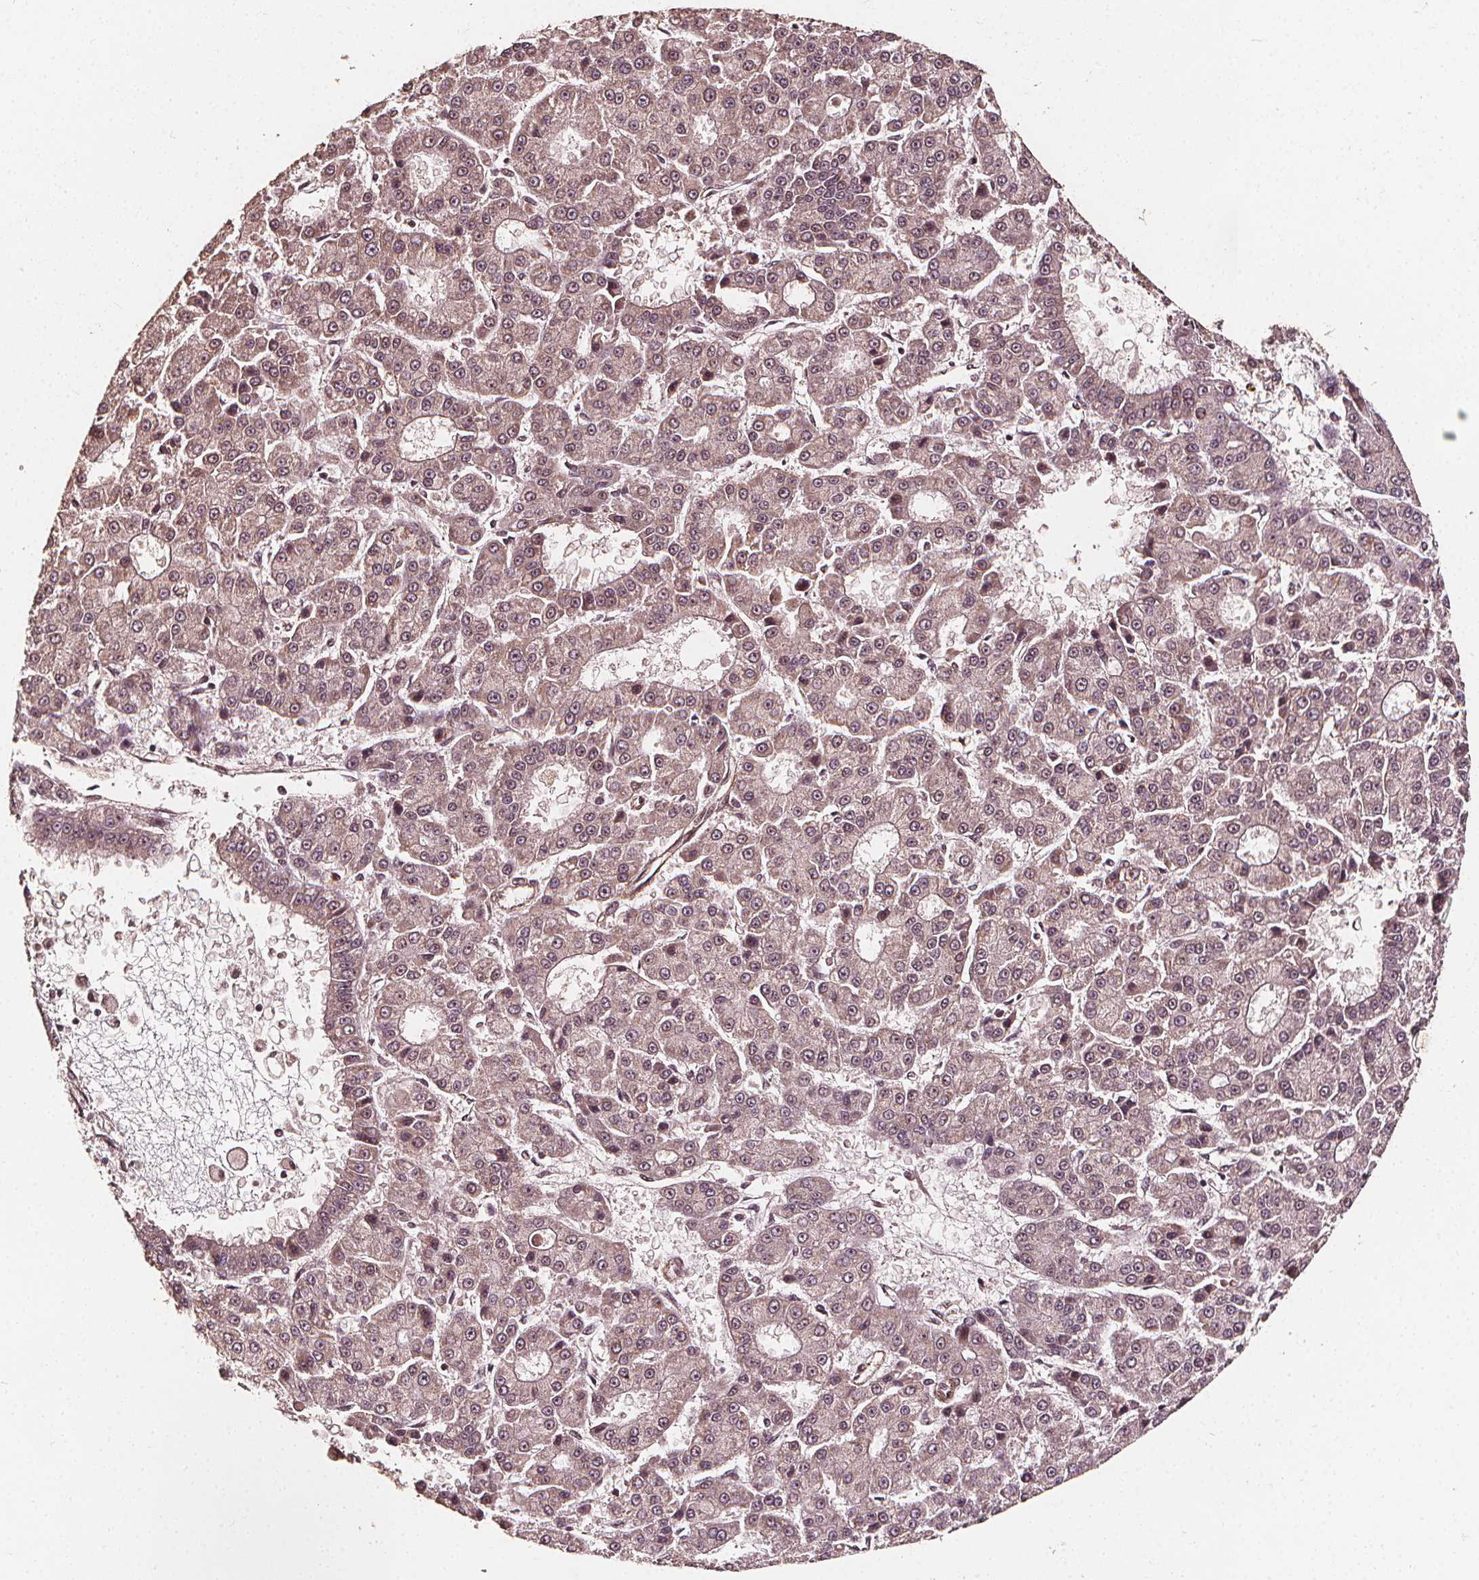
{"staining": {"intensity": "weak", "quantity": ">75%", "location": "nuclear"}, "tissue": "liver cancer", "cell_type": "Tumor cells", "image_type": "cancer", "snomed": [{"axis": "morphology", "description": "Carcinoma, Hepatocellular, NOS"}, {"axis": "topography", "description": "Liver"}], "caption": "About >75% of tumor cells in liver hepatocellular carcinoma demonstrate weak nuclear protein positivity as visualized by brown immunohistochemical staining.", "gene": "EXOSC9", "patient": {"sex": "male", "age": 70}}